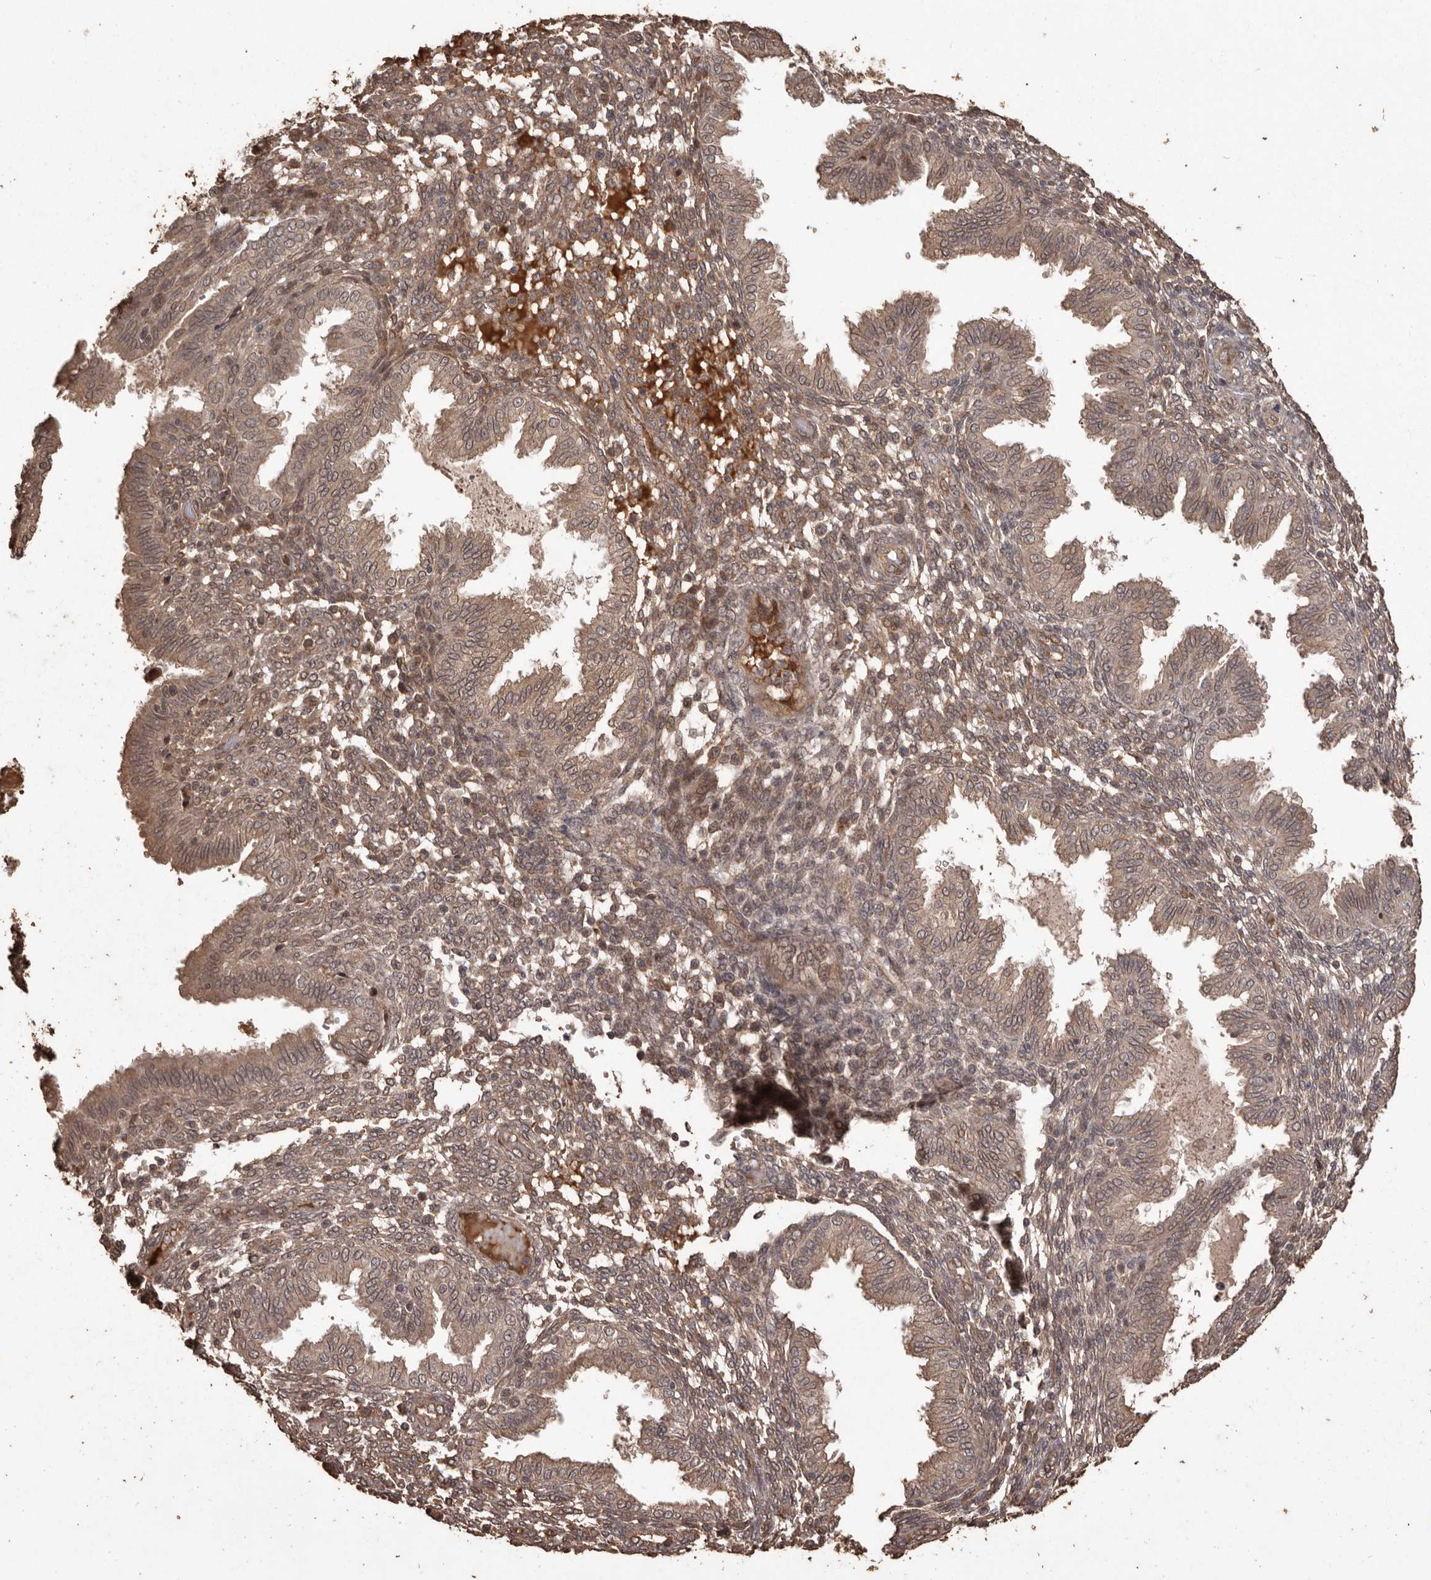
{"staining": {"intensity": "moderate", "quantity": ">75%", "location": "cytoplasmic/membranous"}, "tissue": "endometrium", "cell_type": "Cells in endometrial stroma", "image_type": "normal", "snomed": [{"axis": "morphology", "description": "Normal tissue, NOS"}, {"axis": "topography", "description": "Endometrium"}], "caption": "Cells in endometrial stroma display medium levels of moderate cytoplasmic/membranous staining in approximately >75% of cells in benign human endometrium. (DAB IHC, brown staining for protein, blue staining for nuclei).", "gene": "NUP43", "patient": {"sex": "female", "age": 33}}